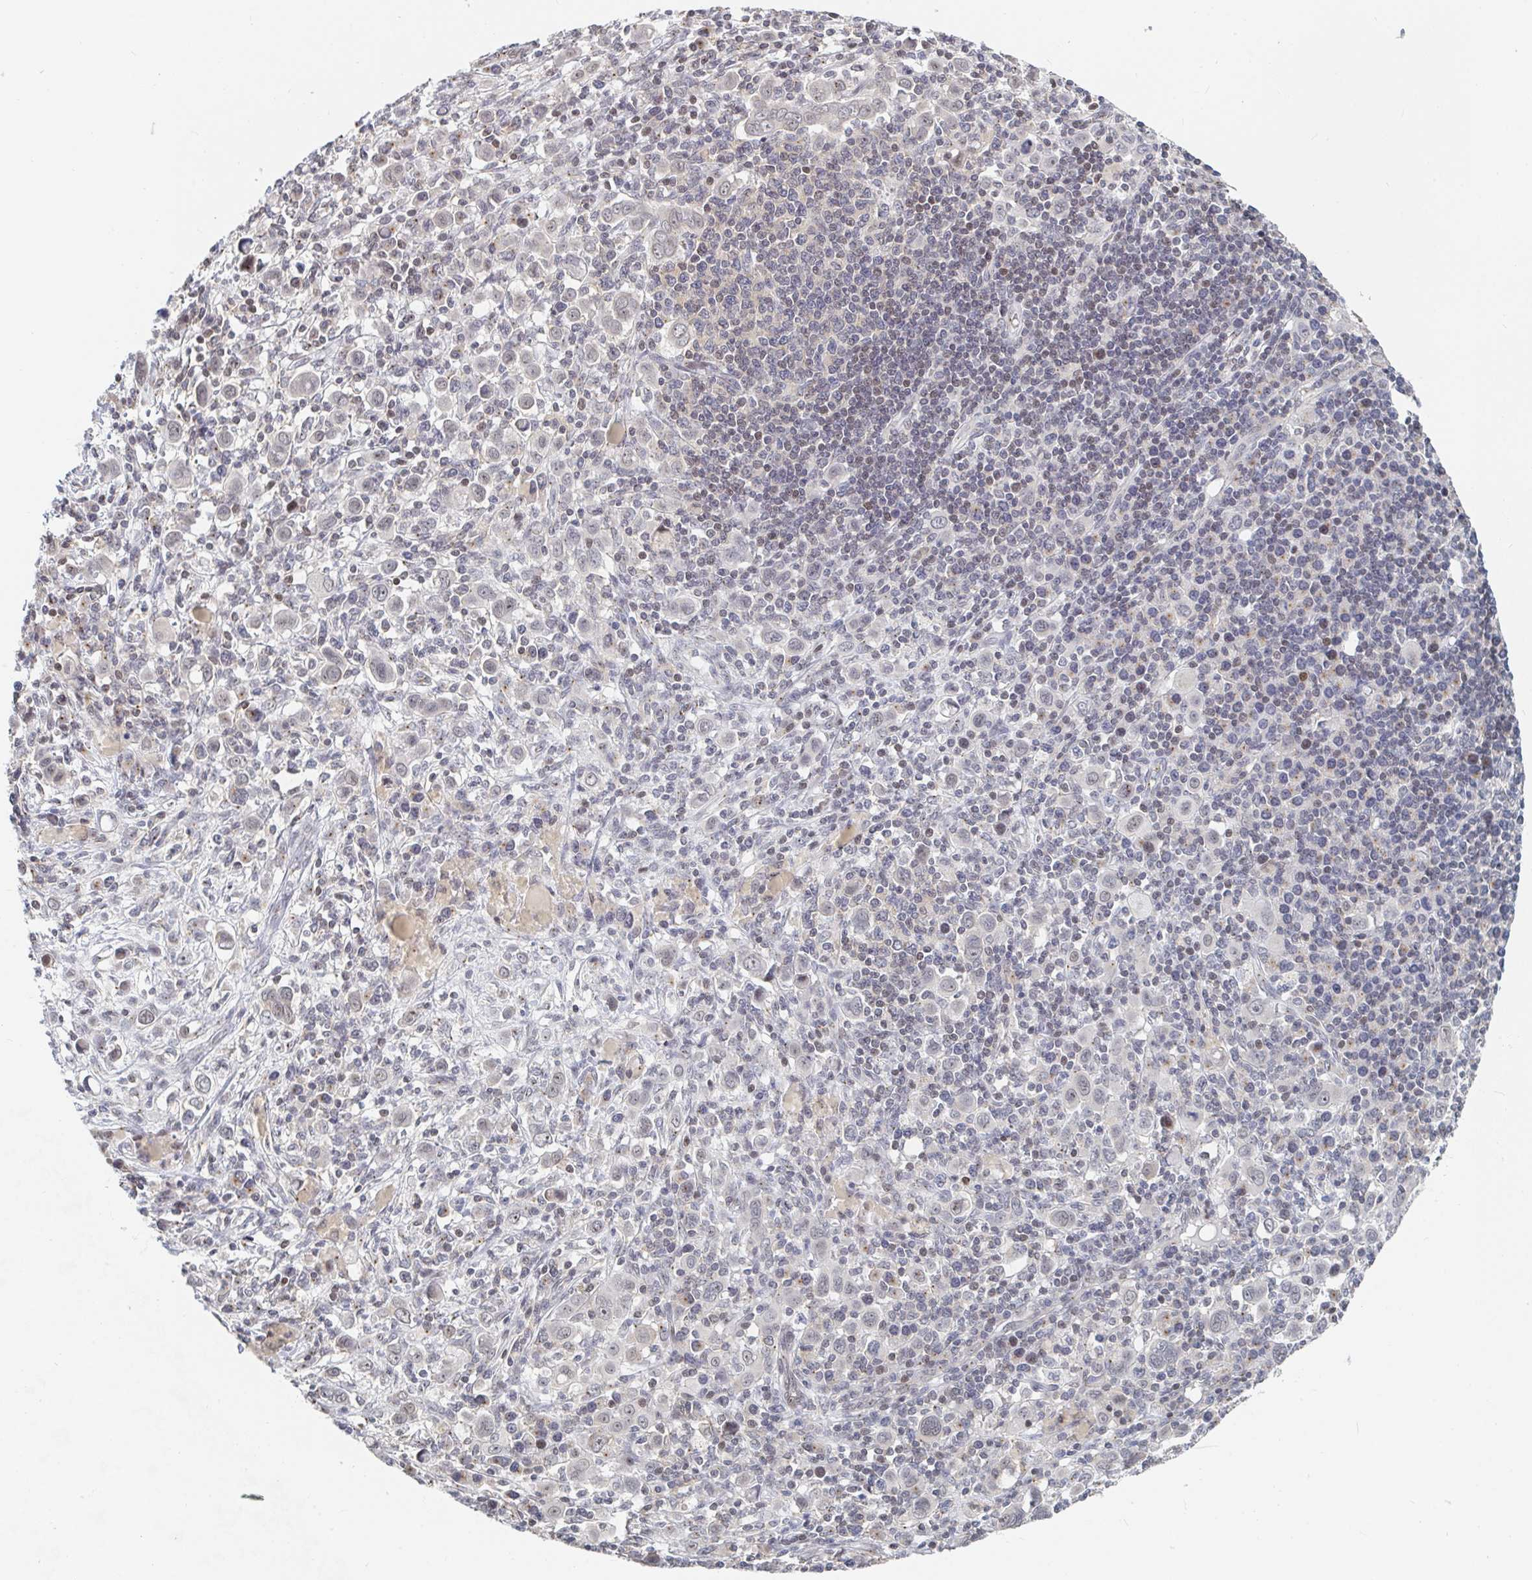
{"staining": {"intensity": "negative", "quantity": "none", "location": "none"}, "tissue": "stomach cancer", "cell_type": "Tumor cells", "image_type": "cancer", "snomed": [{"axis": "morphology", "description": "Adenocarcinoma, NOS"}, {"axis": "topography", "description": "Stomach, upper"}], "caption": "A high-resolution micrograph shows immunohistochemistry staining of stomach cancer, which shows no significant staining in tumor cells.", "gene": "CHD2", "patient": {"sex": "male", "age": 75}}